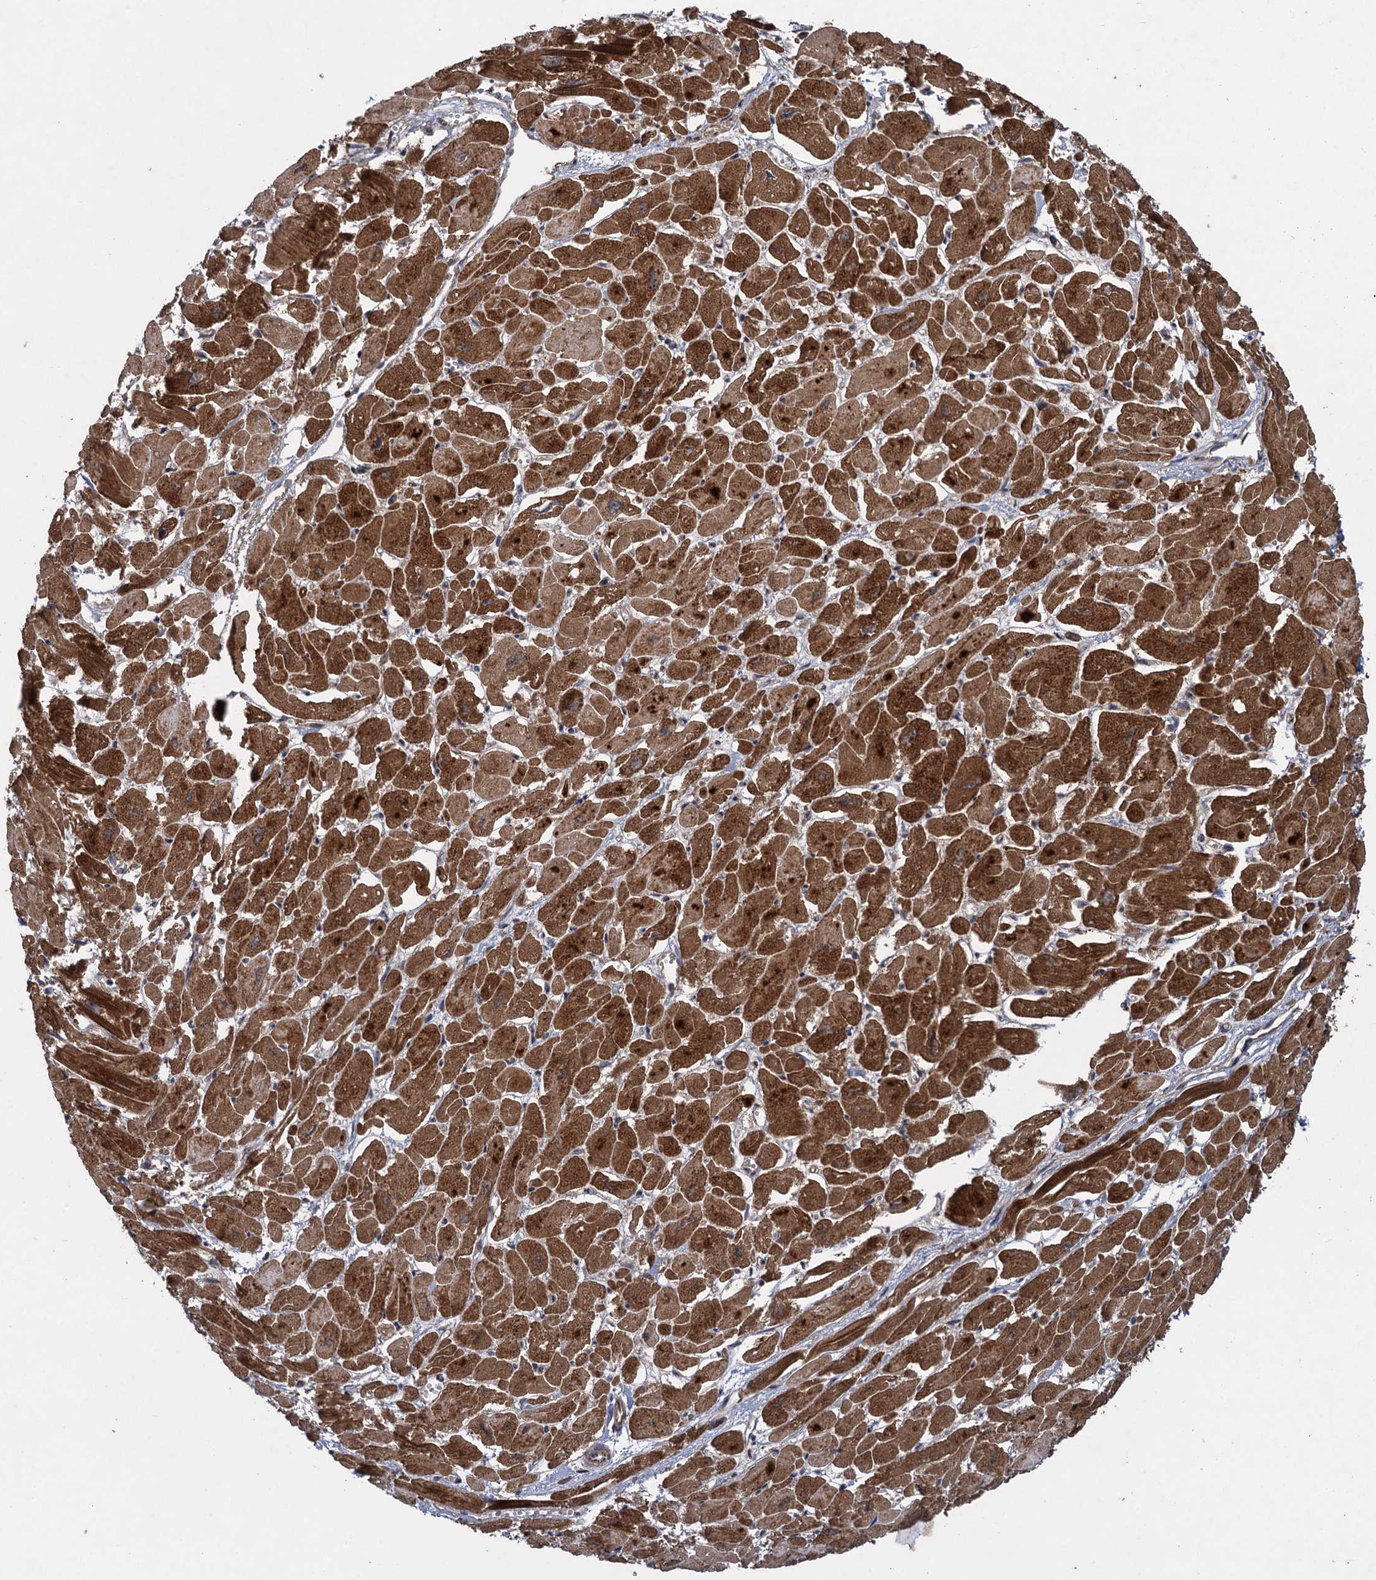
{"staining": {"intensity": "strong", "quantity": ">75%", "location": "cytoplasmic/membranous"}, "tissue": "heart muscle", "cell_type": "Cardiomyocytes", "image_type": "normal", "snomed": [{"axis": "morphology", "description": "Normal tissue, NOS"}, {"axis": "topography", "description": "Heart"}], "caption": "This is an image of immunohistochemistry staining of normal heart muscle, which shows strong expression in the cytoplasmic/membranous of cardiomyocytes.", "gene": "HAUS1", "patient": {"sex": "male", "age": 54}}